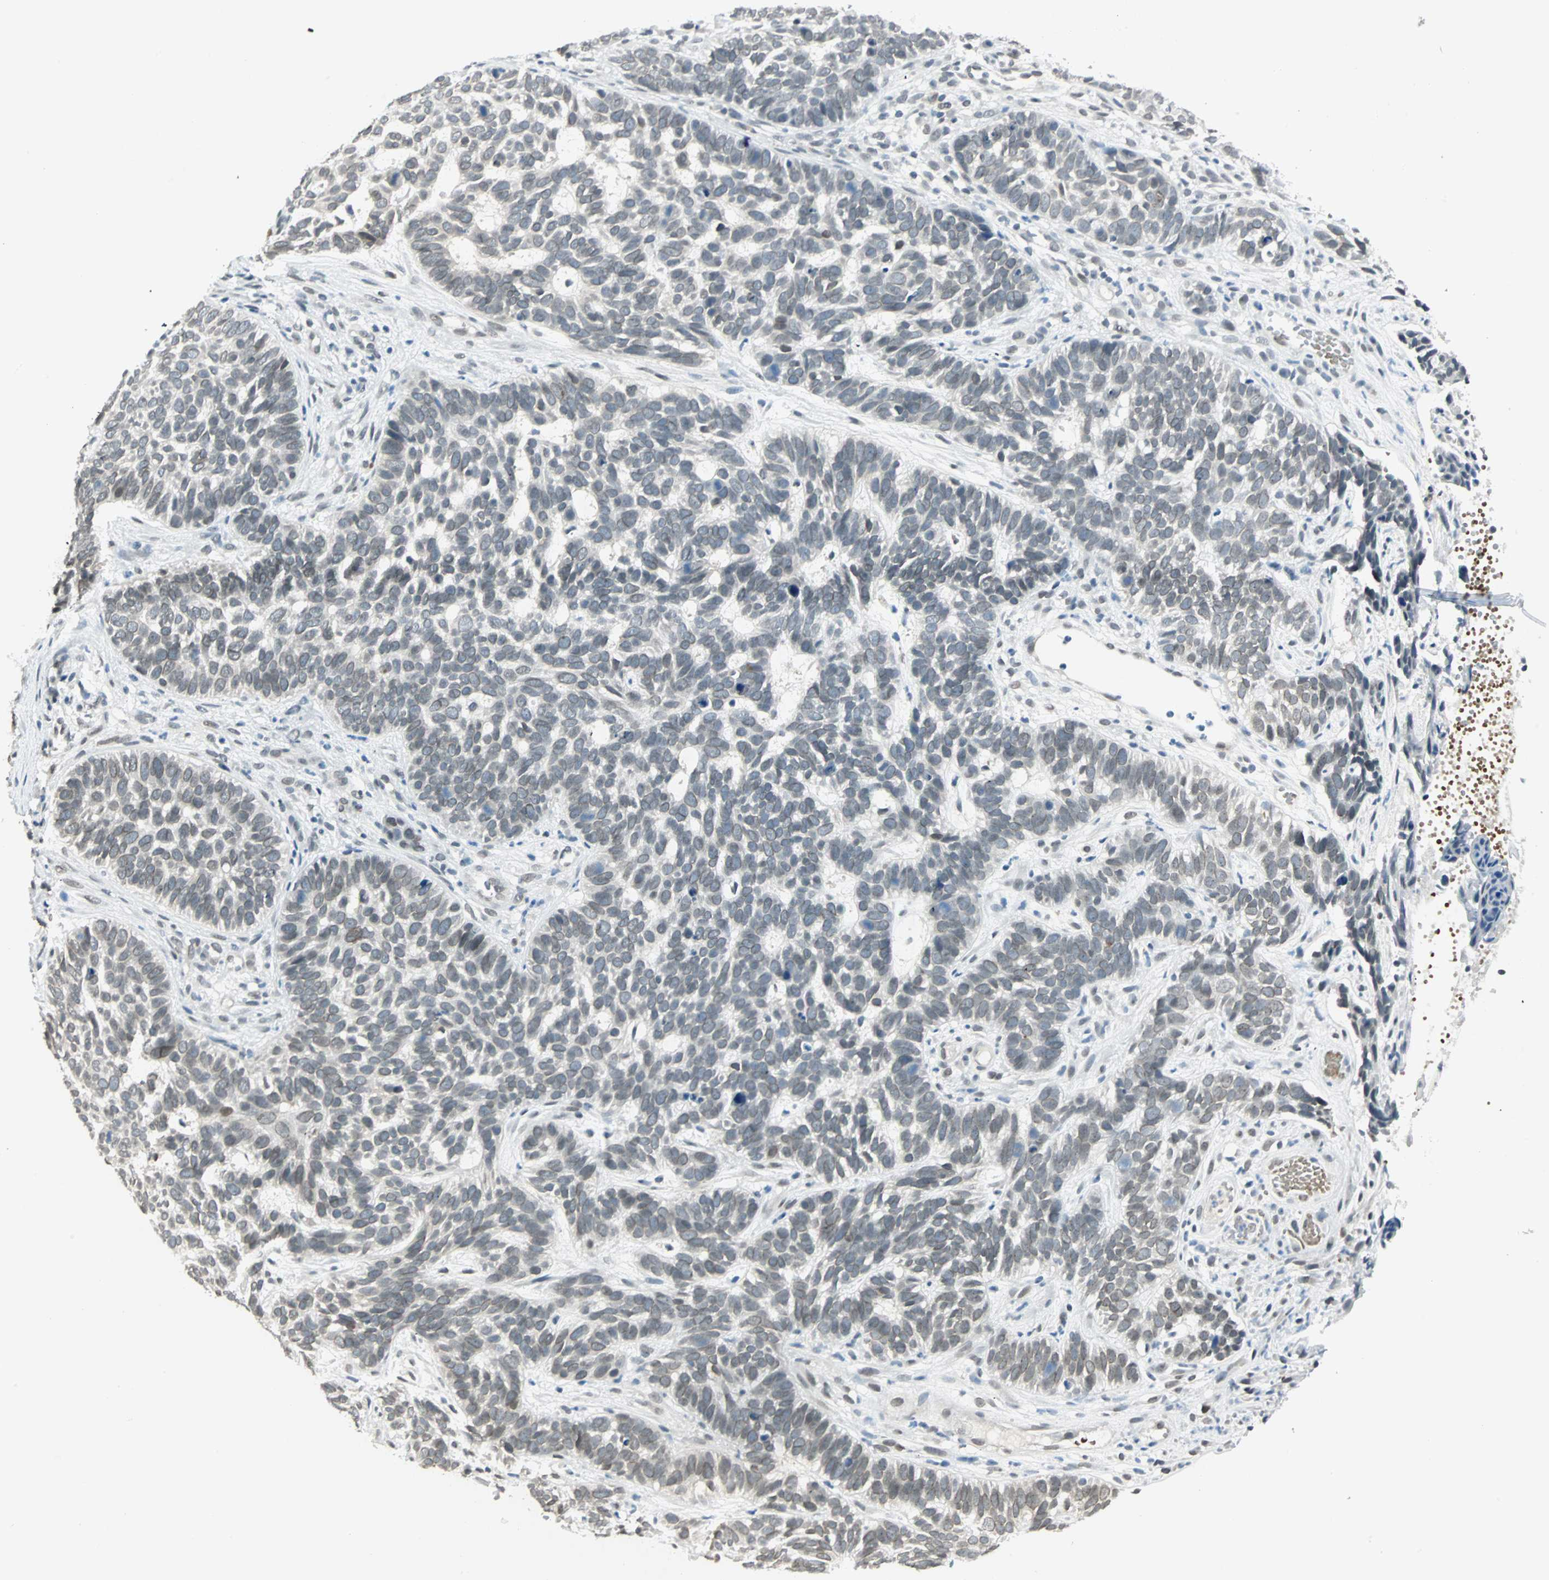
{"staining": {"intensity": "weak", "quantity": "<25%", "location": "cytoplasmic/membranous,nuclear"}, "tissue": "skin cancer", "cell_type": "Tumor cells", "image_type": "cancer", "snomed": [{"axis": "morphology", "description": "Basal cell carcinoma"}, {"axis": "topography", "description": "Skin"}], "caption": "Skin basal cell carcinoma was stained to show a protein in brown. There is no significant staining in tumor cells.", "gene": "BCAN", "patient": {"sex": "male", "age": 87}}